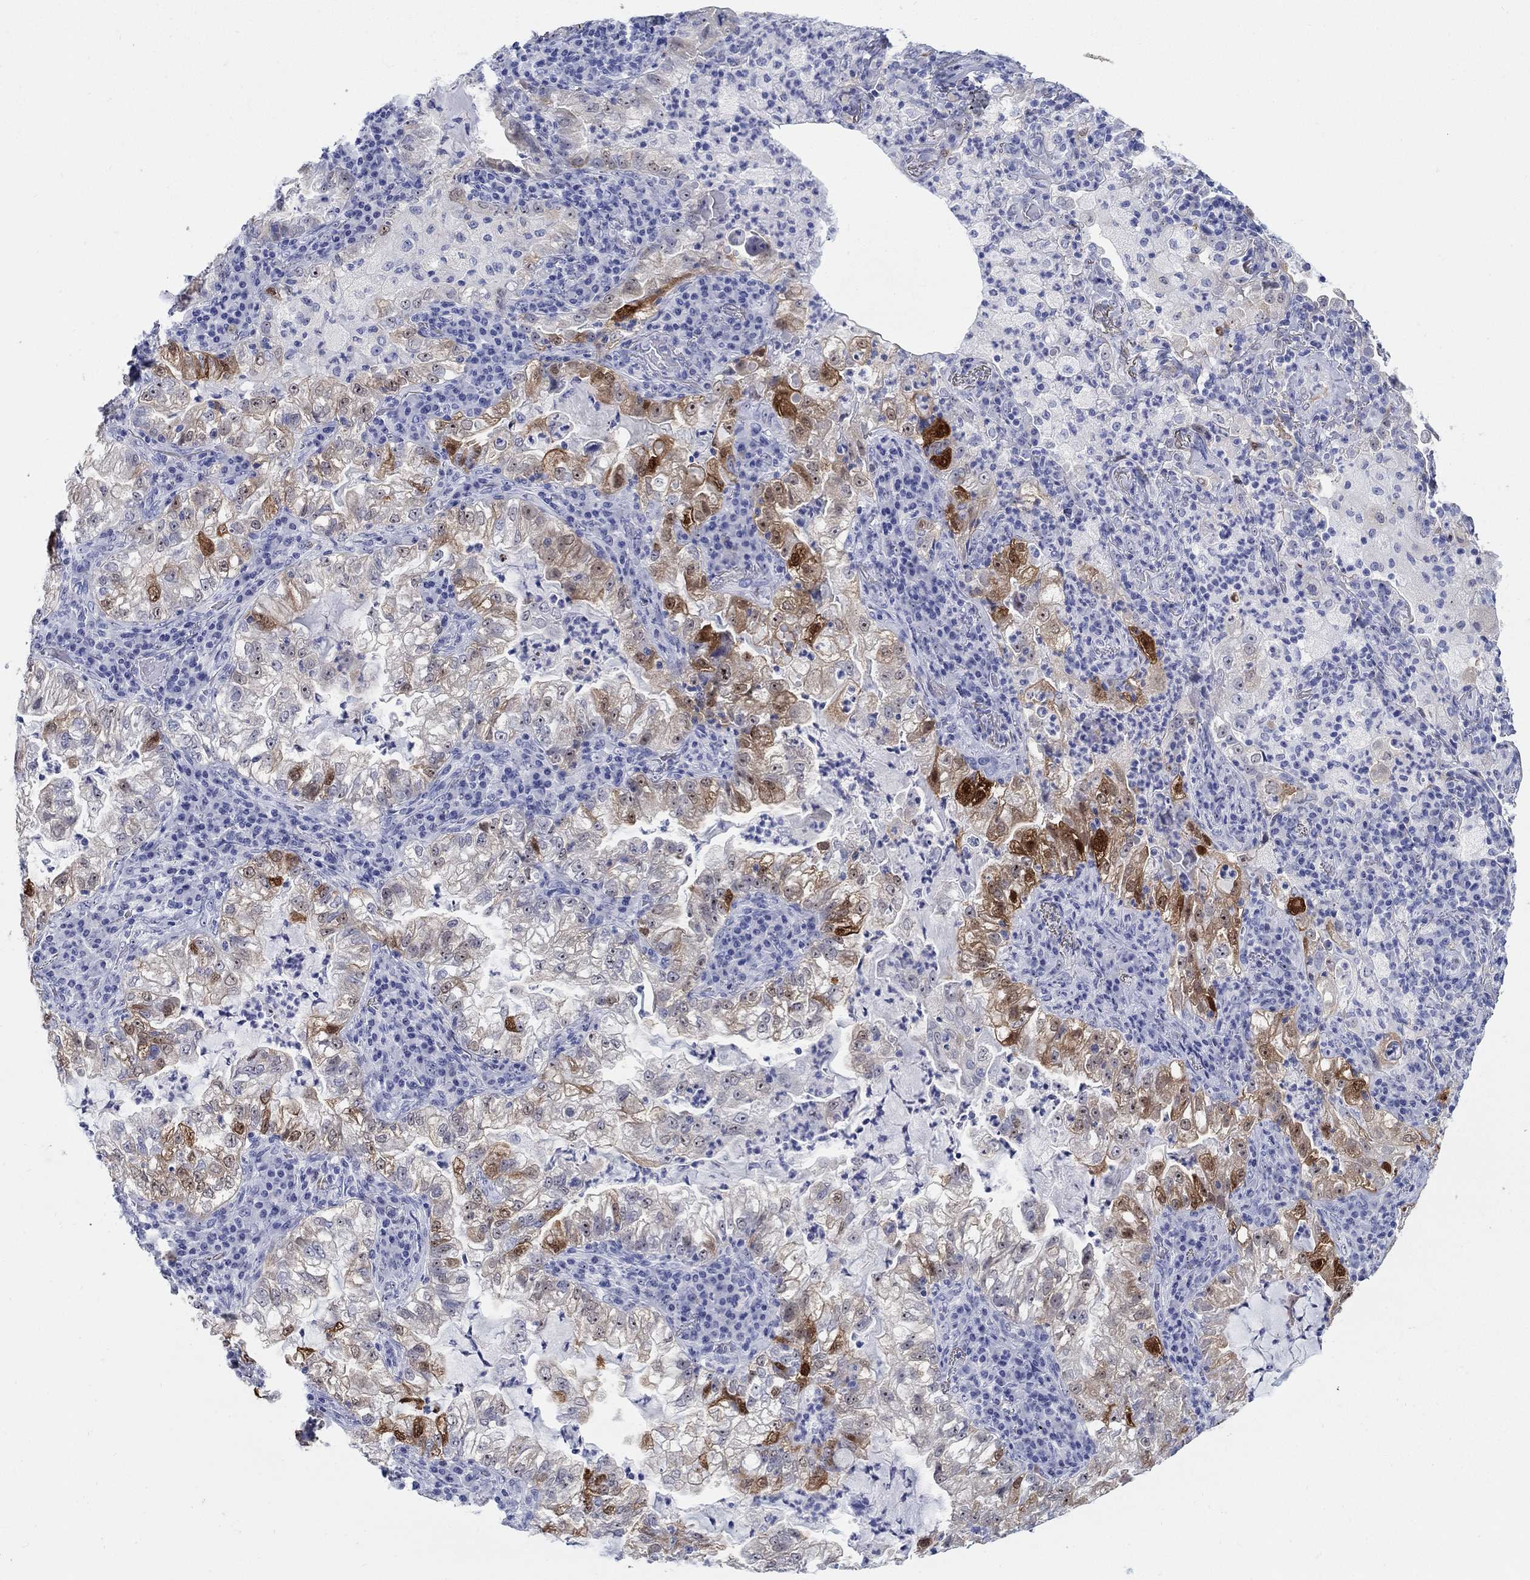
{"staining": {"intensity": "strong", "quantity": "<25%", "location": "cytoplasmic/membranous,nuclear"}, "tissue": "lung cancer", "cell_type": "Tumor cells", "image_type": "cancer", "snomed": [{"axis": "morphology", "description": "Adenocarcinoma, NOS"}, {"axis": "topography", "description": "Lung"}], "caption": "Immunohistochemistry (IHC) of lung cancer exhibits medium levels of strong cytoplasmic/membranous and nuclear positivity in approximately <25% of tumor cells.", "gene": "AKR1C2", "patient": {"sex": "female", "age": 73}}